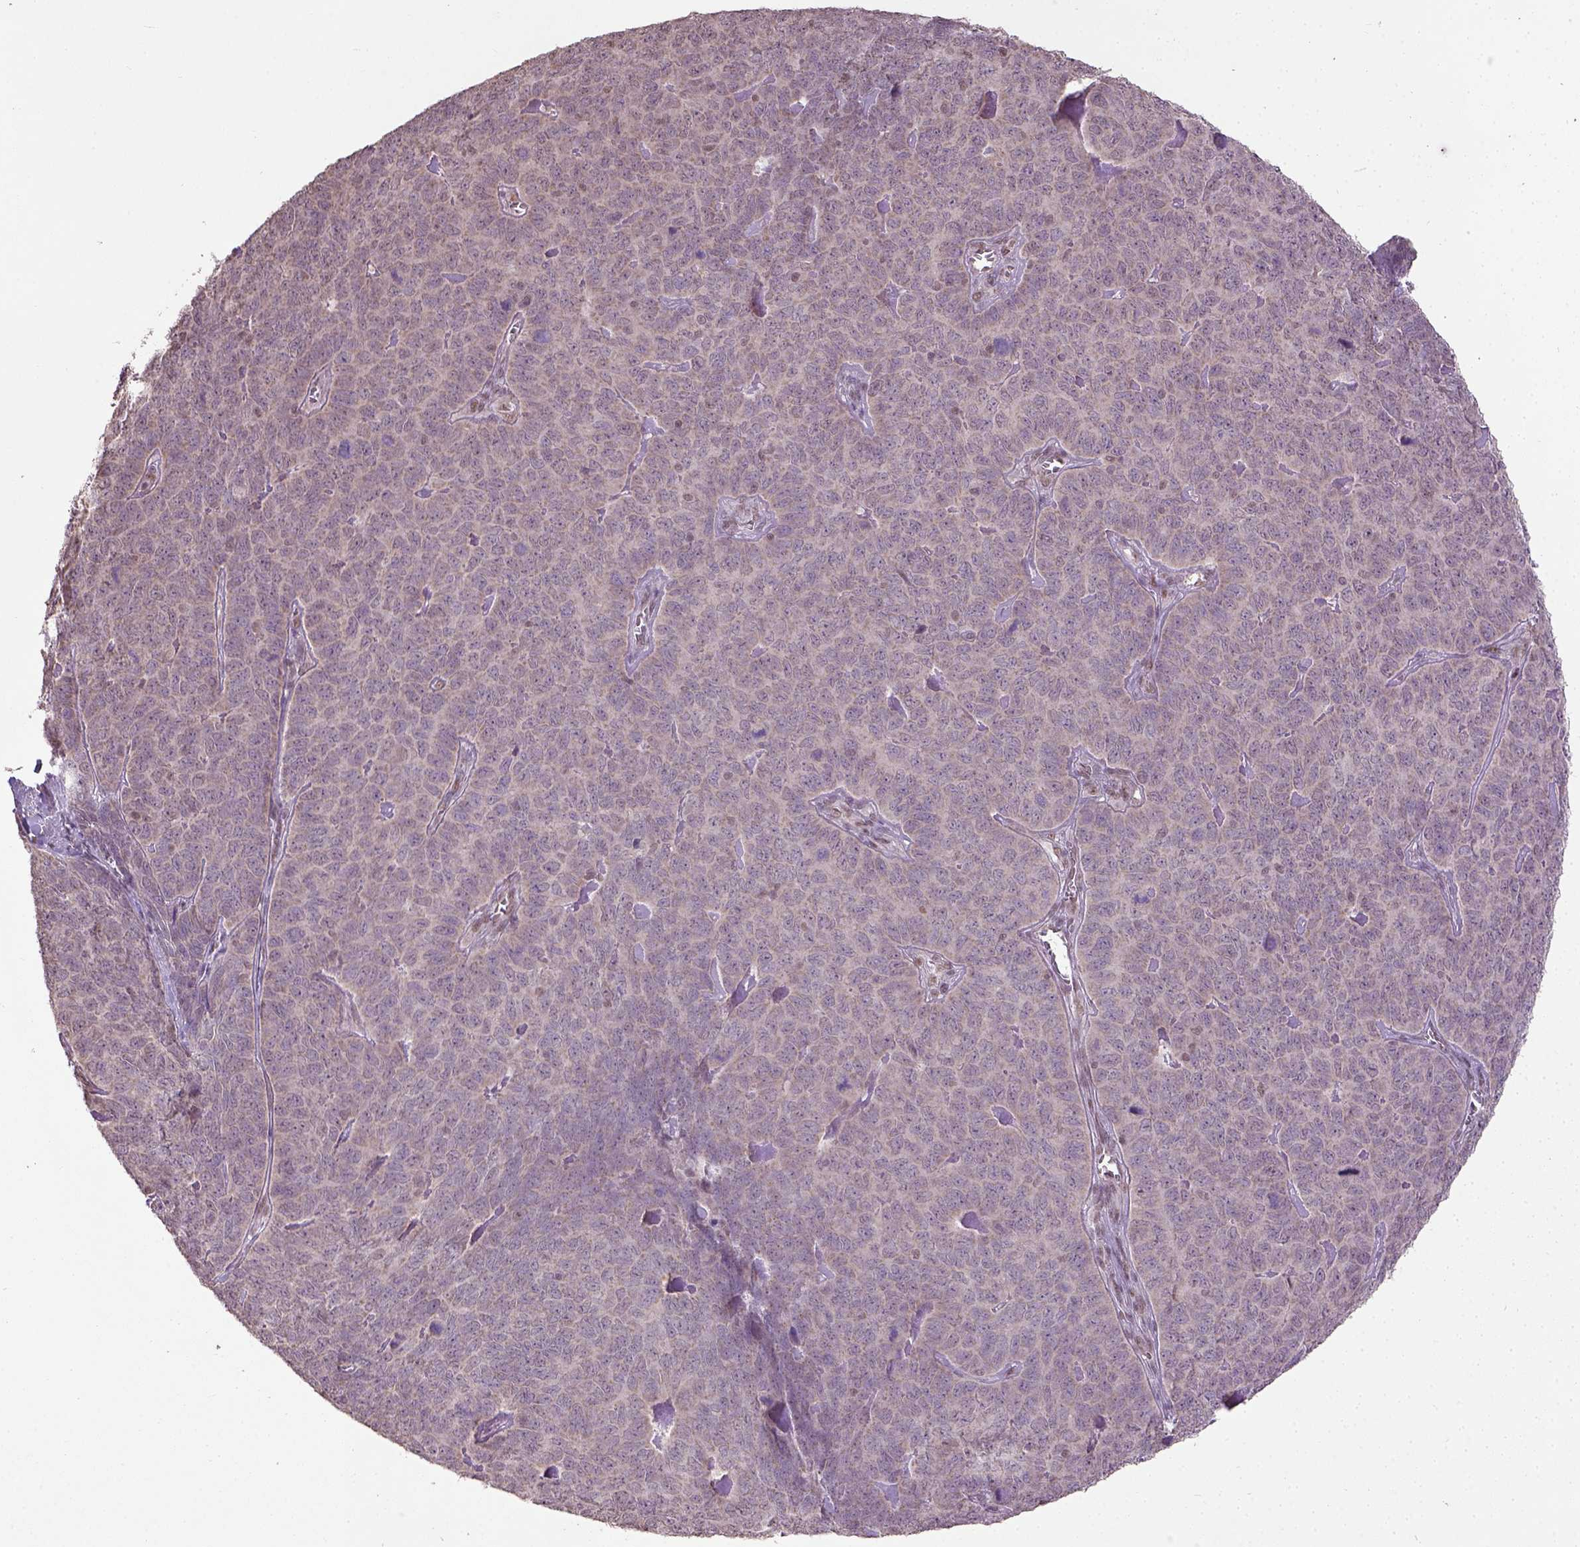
{"staining": {"intensity": "negative", "quantity": "none", "location": "none"}, "tissue": "skin cancer", "cell_type": "Tumor cells", "image_type": "cancer", "snomed": [{"axis": "morphology", "description": "Squamous cell carcinoma, NOS"}, {"axis": "topography", "description": "Skin"}, {"axis": "topography", "description": "Anal"}], "caption": "A high-resolution micrograph shows immunohistochemistry staining of skin cancer (squamous cell carcinoma), which shows no significant positivity in tumor cells.", "gene": "UBA3", "patient": {"sex": "female", "age": 51}}